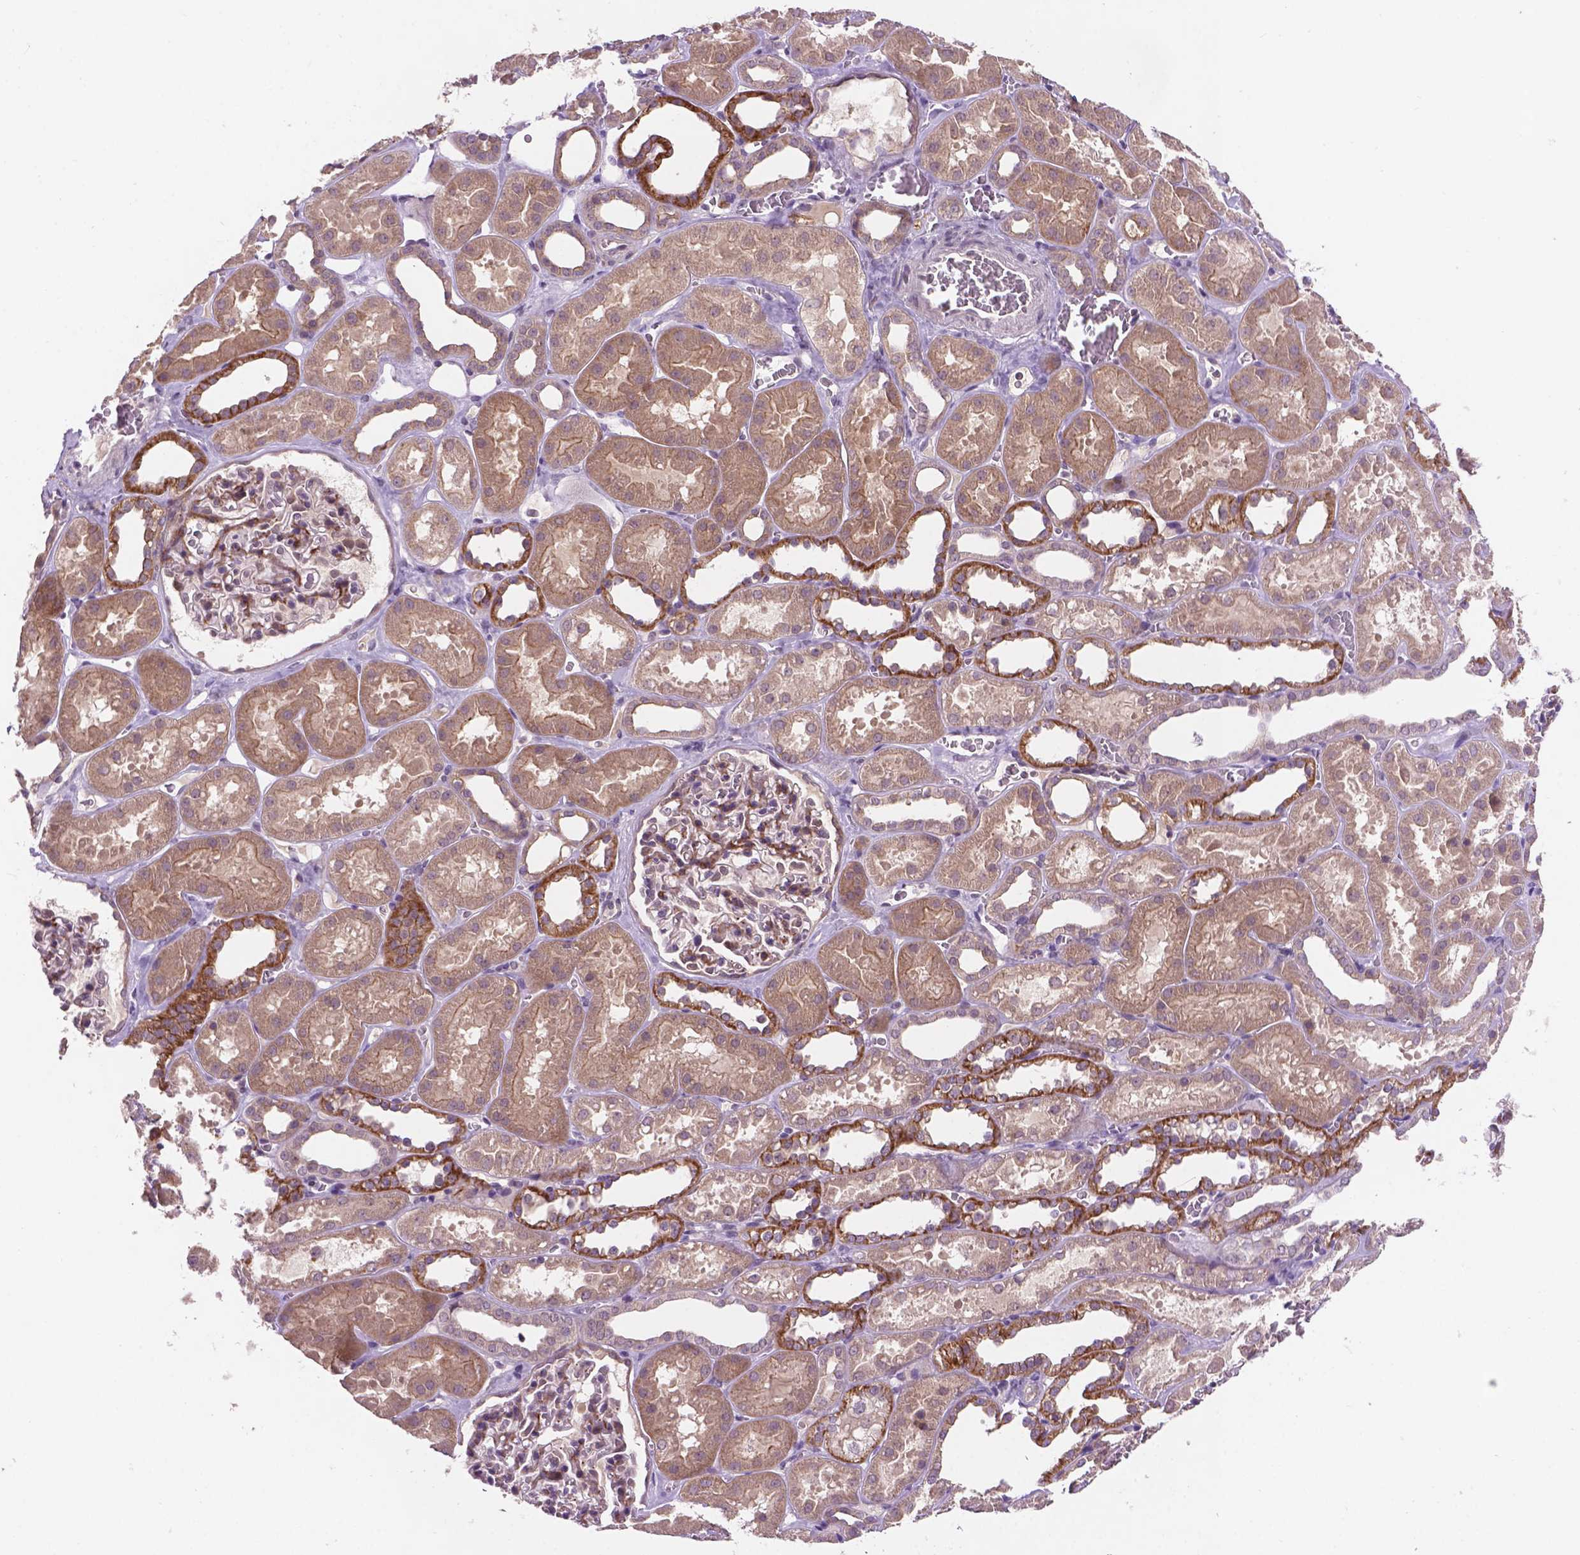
{"staining": {"intensity": "moderate", "quantity": "<25%", "location": "cytoplasmic/membranous"}, "tissue": "kidney", "cell_type": "Cells in glomeruli", "image_type": "normal", "snomed": [{"axis": "morphology", "description": "Normal tissue, NOS"}, {"axis": "topography", "description": "Kidney"}], "caption": "Cells in glomeruli demonstrate low levels of moderate cytoplasmic/membranous positivity in about <25% of cells in normal kidney. Nuclei are stained in blue.", "gene": "GXYLT2", "patient": {"sex": "female", "age": 41}}